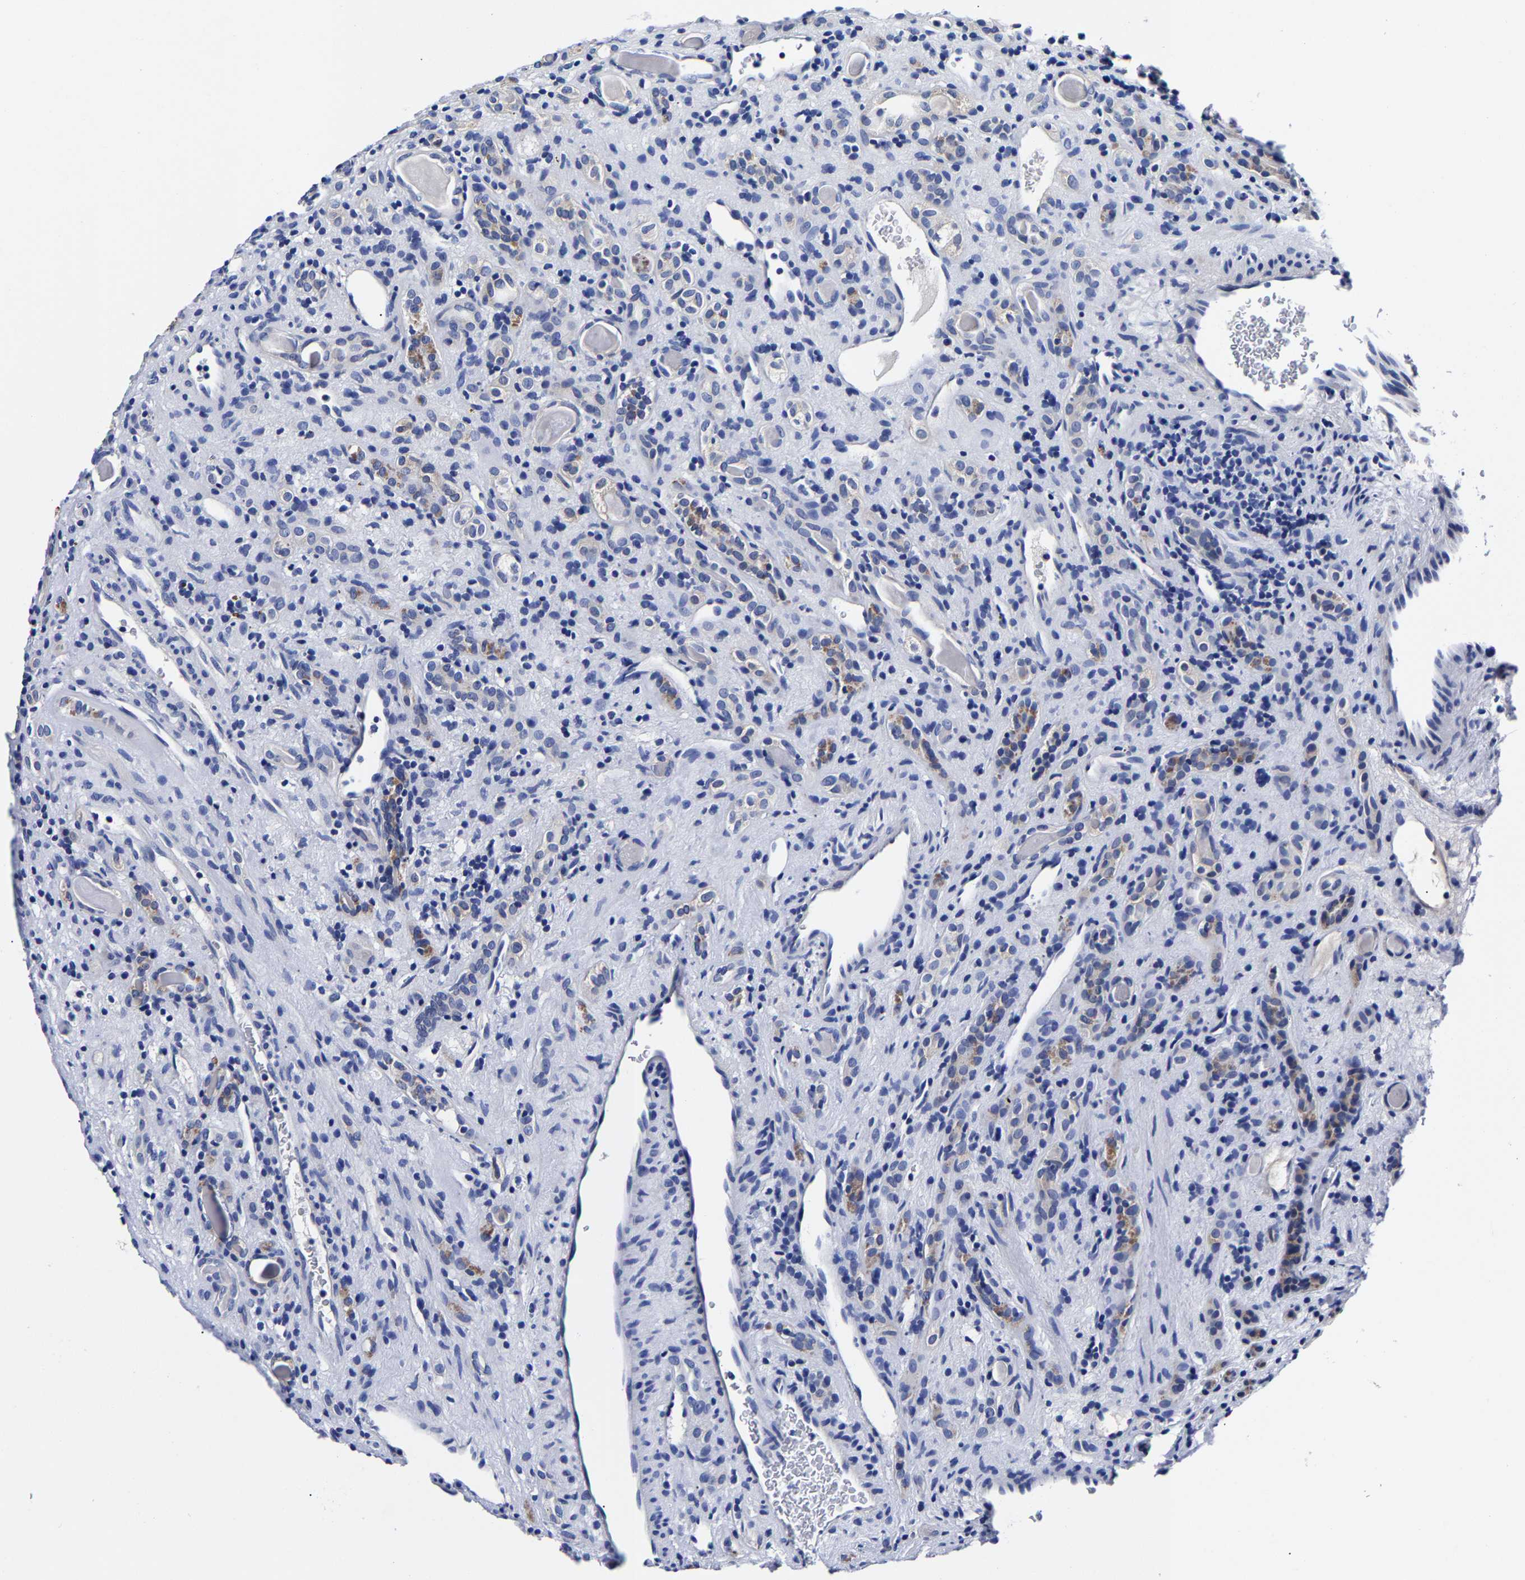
{"staining": {"intensity": "negative", "quantity": "none", "location": "none"}, "tissue": "renal cancer", "cell_type": "Tumor cells", "image_type": "cancer", "snomed": [{"axis": "morphology", "description": "Normal tissue, NOS"}, {"axis": "morphology", "description": "Adenocarcinoma, NOS"}, {"axis": "topography", "description": "Kidney"}], "caption": "Immunohistochemistry of renal adenocarcinoma shows no staining in tumor cells. (DAB immunohistochemistry (IHC) with hematoxylin counter stain).", "gene": "CPA2", "patient": {"sex": "female", "age": 72}}